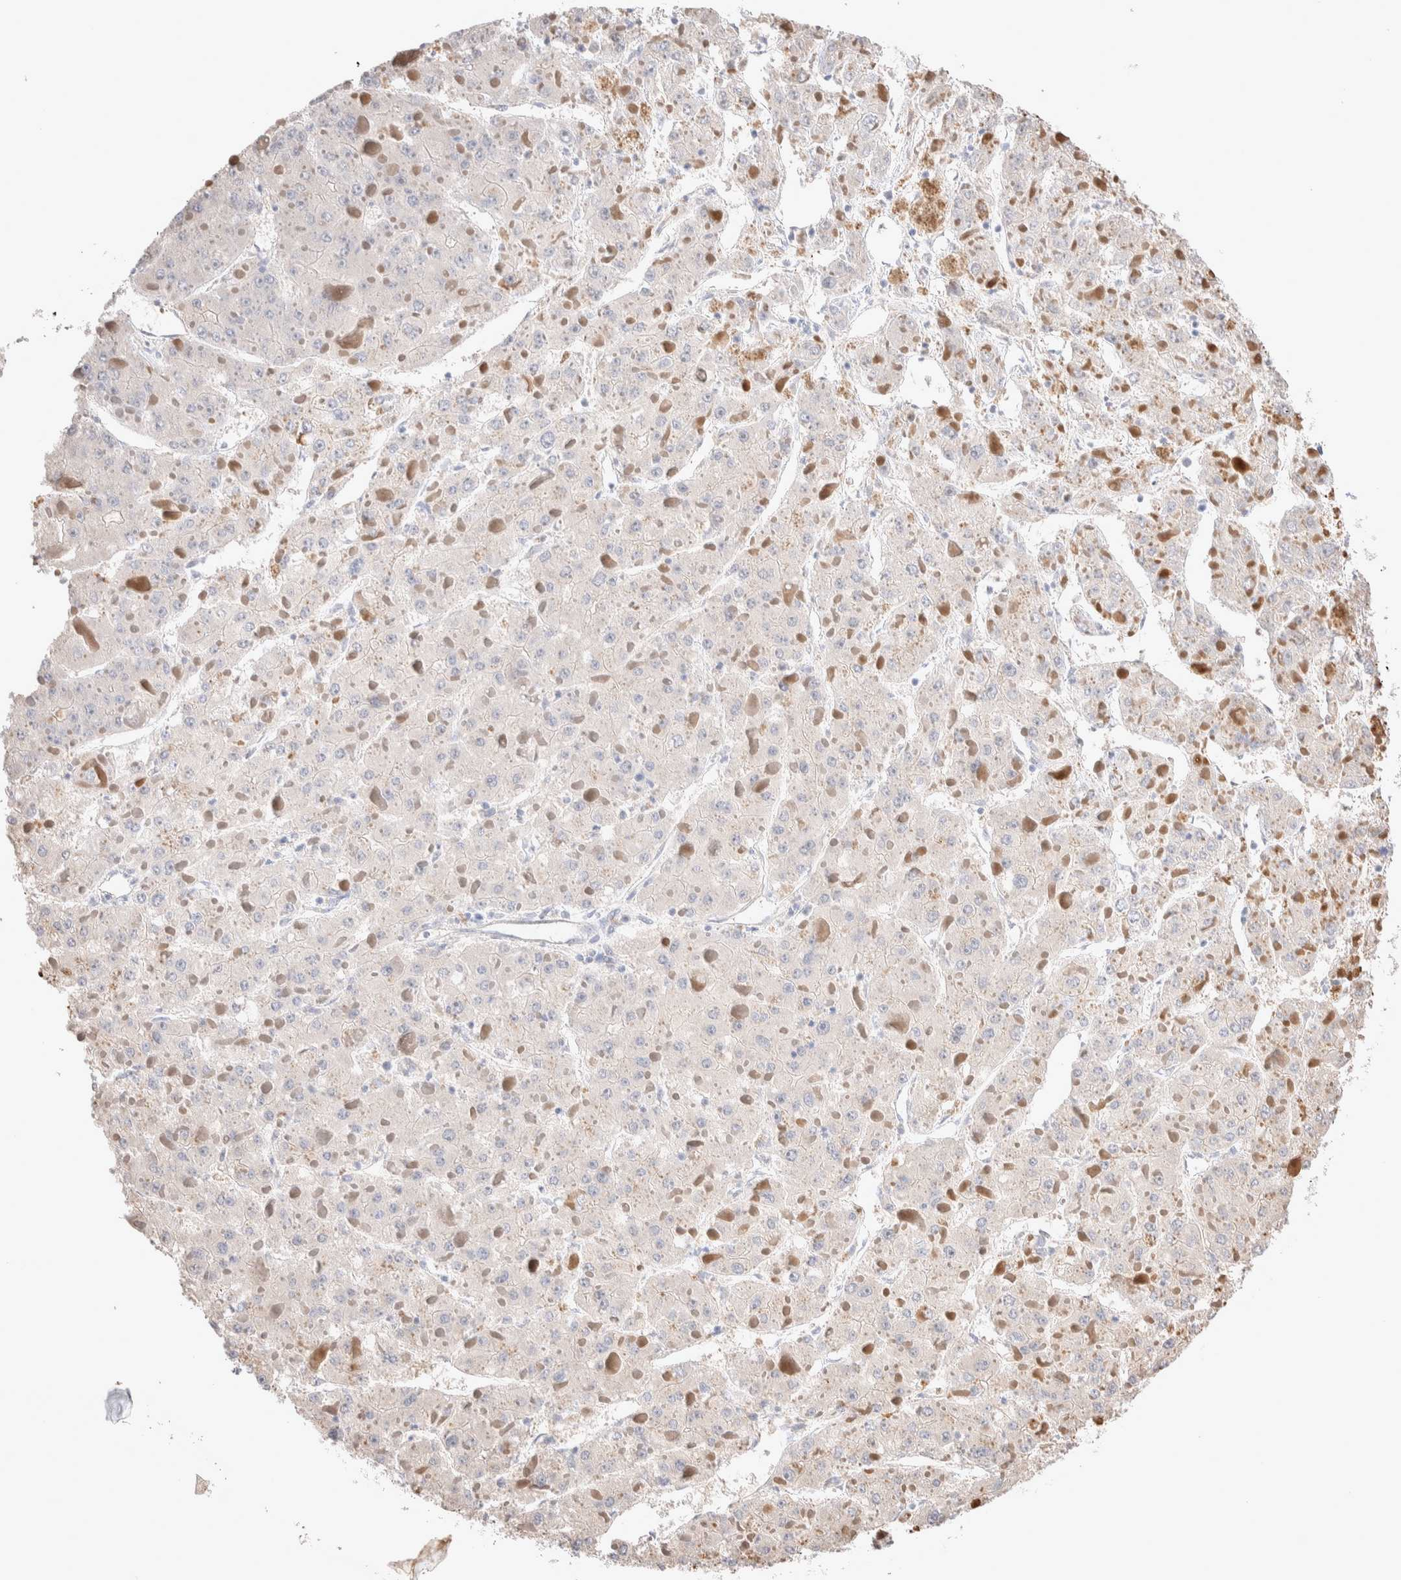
{"staining": {"intensity": "negative", "quantity": "none", "location": "none"}, "tissue": "liver cancer", "cell_type": "Tumor cells", "image_type": "cancer", "snomed": [{"axis": "morphology", "description": "Carcinoma, Hepatocellular, NOS"}, {"axis": "topography", "description": "Liver"}], "caption": "Immunohistochemistry image of human liver cancer (hepatocellular carcinoma) stained for a protein (brown), which shows no positivity in tumor cells. (DAB immunohistochemistry (IHC) visualized using brightfield microscopy, high magnification).", "gene": "FFAR2", "patient": {"sex": "female", "age": 73}}